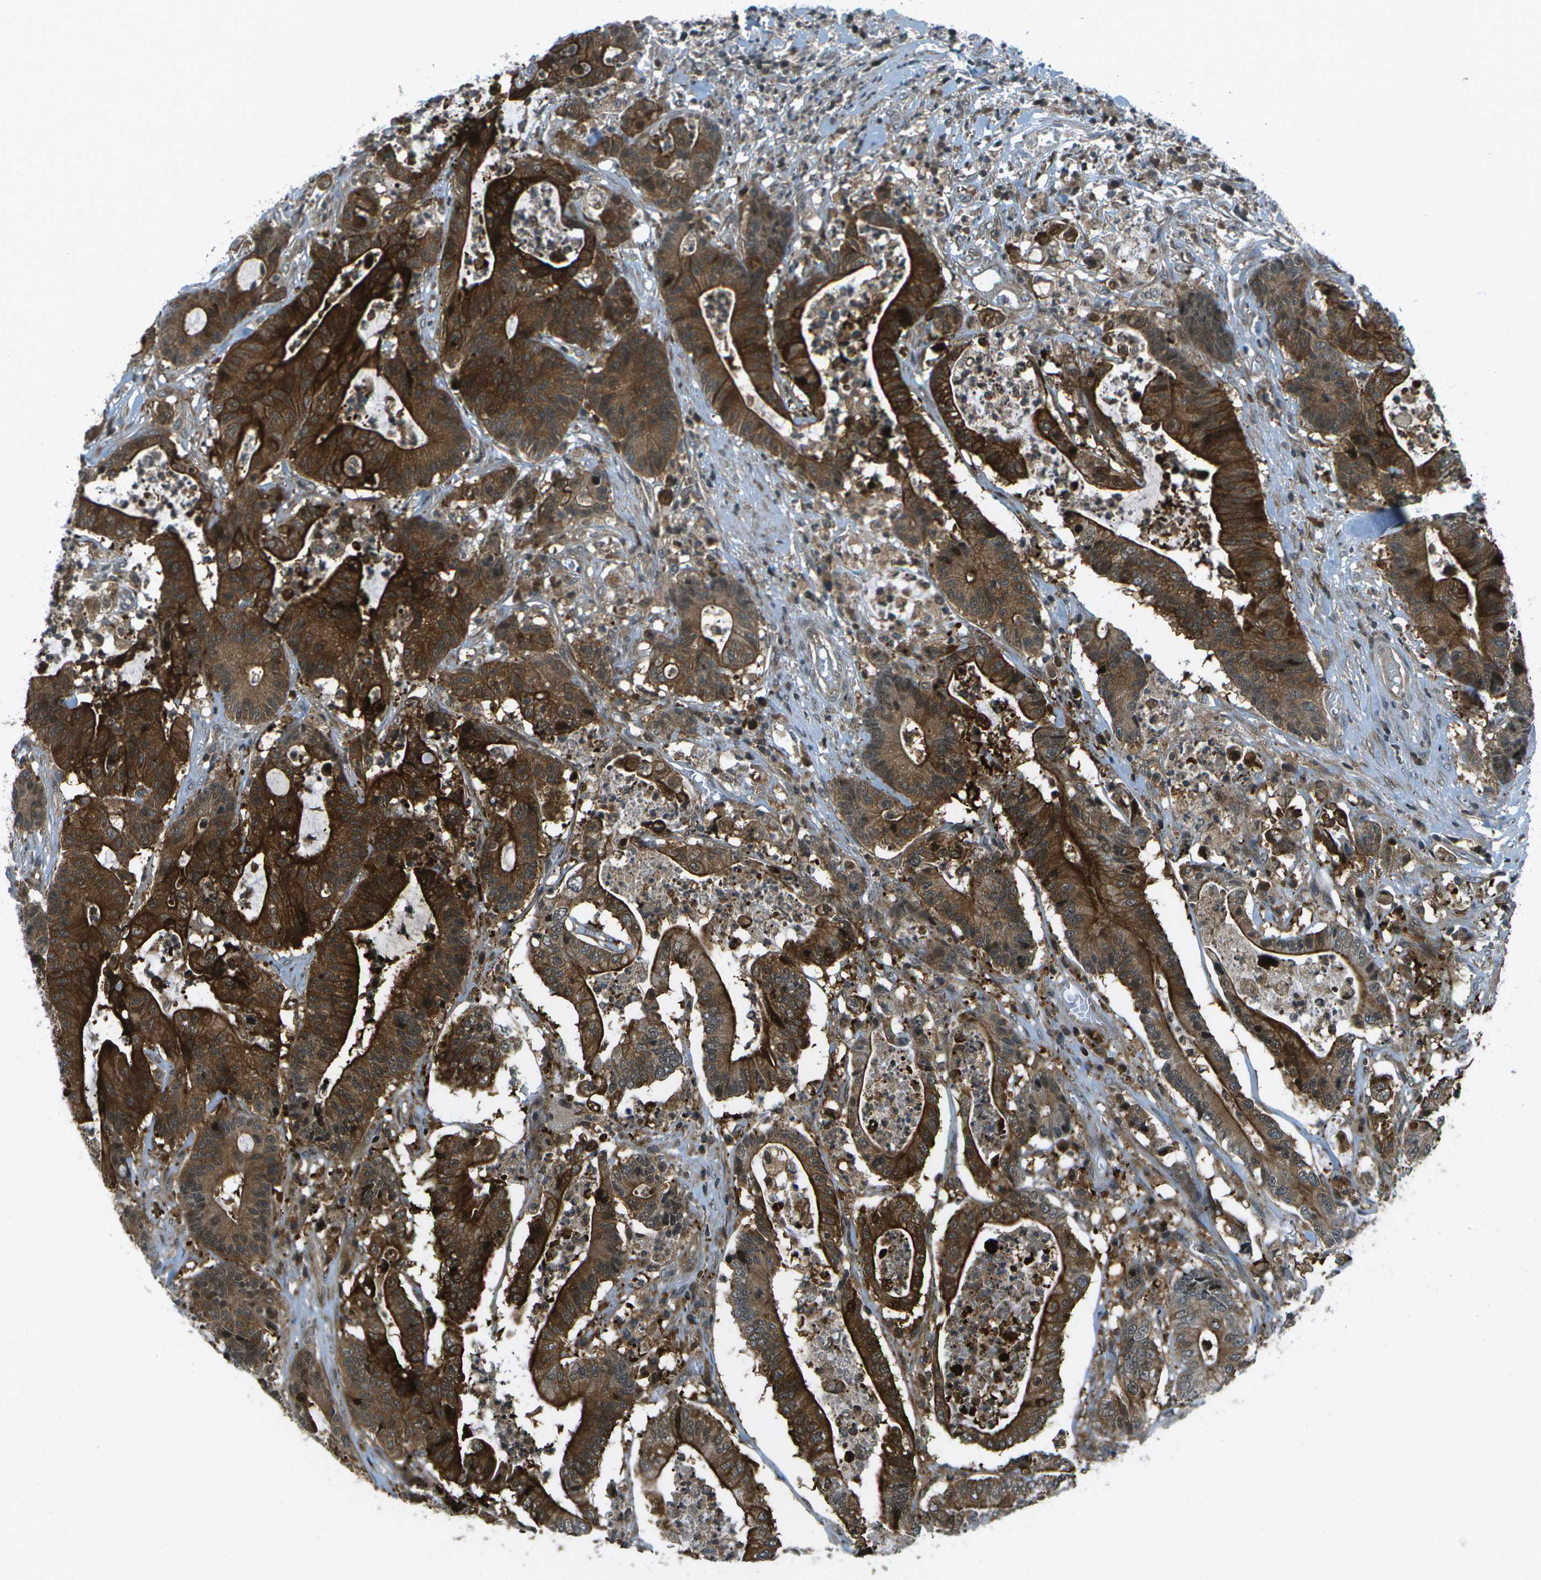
{"staining": {"intensity": "strong", "quantity": ">75%", "location": "cytoplasmic/membranous"}, "tissue": "colorectal cancer", "cell_type": "Tumor cells", "image_type": "cancer", "snomed": [{"axis": "morphology", "description": "Adenocarcinoma, NOS"}, {"axis": "topography", "description": "Colon"}], "caption": "A brown stain highlights strong cytoplasmic/membranous positivity of a protein in adenocarcinoma (colorectal) tumor cells.", "gene": "TMEM19", "patient": {"sex": "female", "age": 84}}